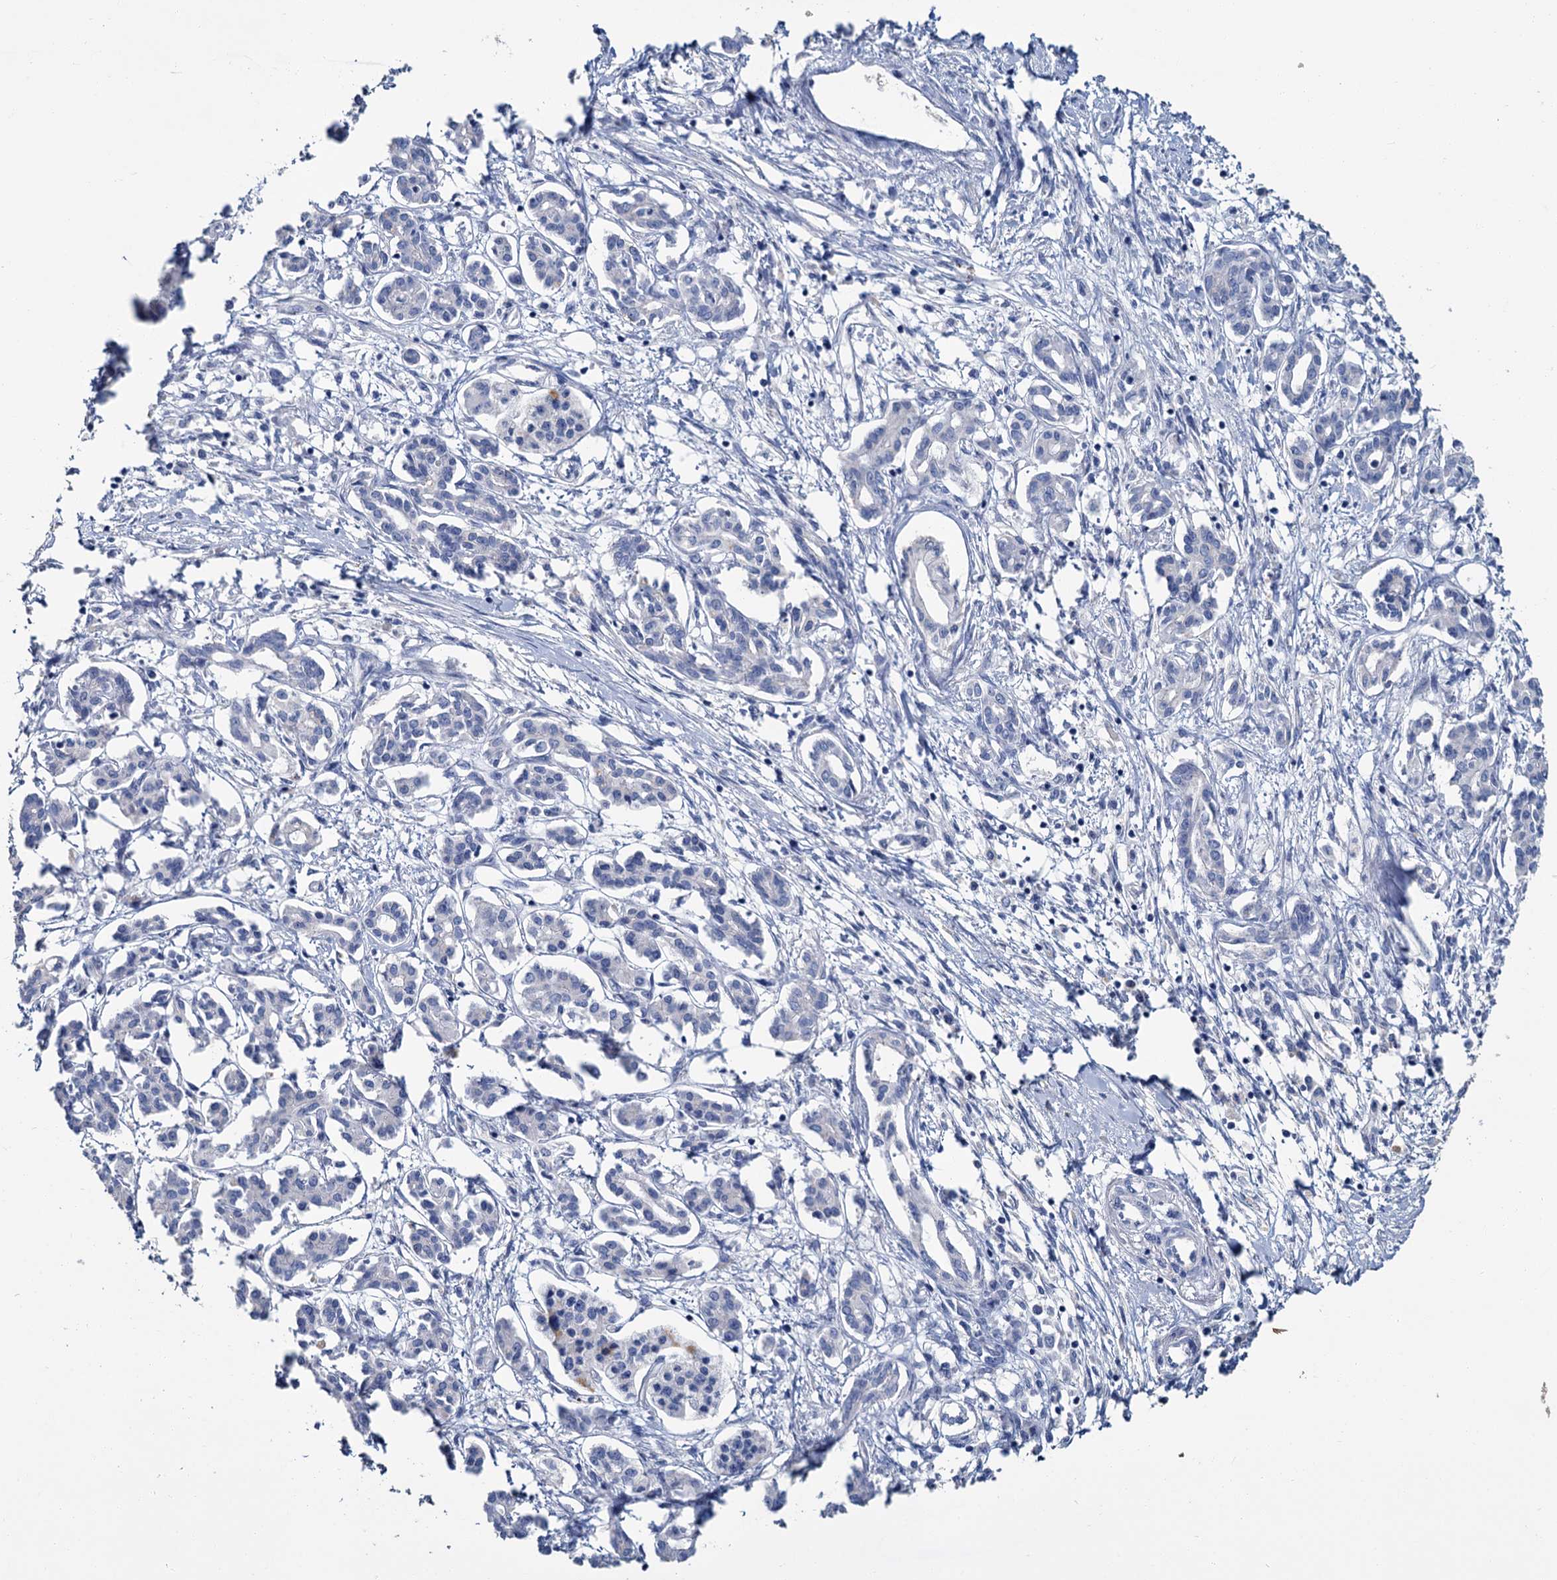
{"staining": {"intensity": "negative", "quantity": "none", "location": "none"}, "tissue": "pancreatic cancer", "cell_type": "Tumor cells", "image_type": "cancer", "snomed": [{"axis": "morphology", "description": "Adenocarcinoma, NOS"}, {"axis": "topography", "description": "Pancreas"}], "caption": "High power microscopy histopathology image of an immunohistochemistry (IHC) photomicrograph of pancreatic adenocarcinoma, revealing no significant staining in tumor cells.", "gene": "SNCB", "patient": {"sex": "female", "age": 50}}